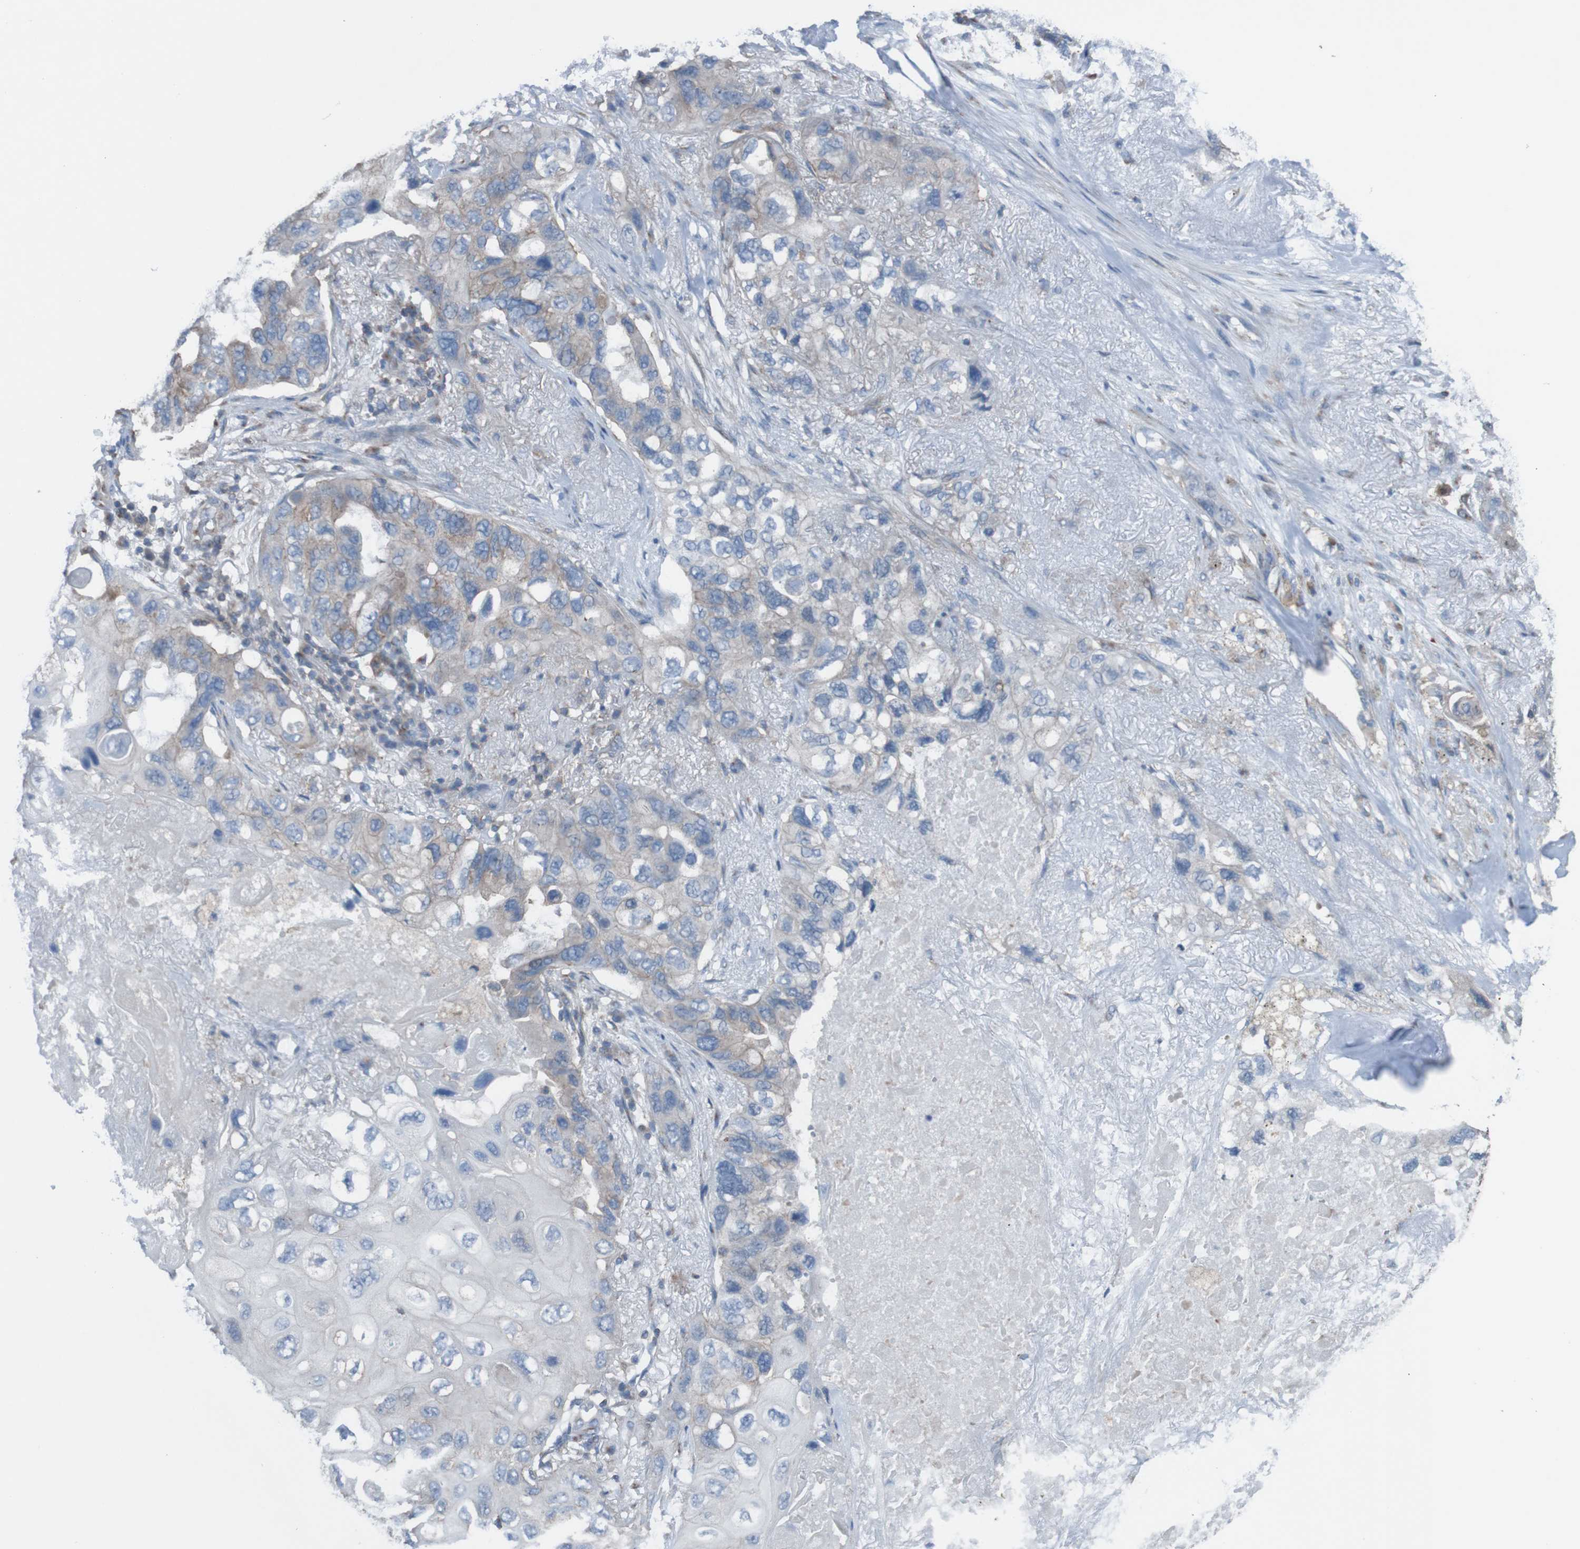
{"staining": {"intensity": "moderate", "quantity": "<25%", "location": "cytoplasmic/membranous"}, "tissue": "lung cancer", "cell_type": "Tumor cells", "image_type": "cancer", "snomed": [{"axis": "morphology", "description": "Squamous cell carcinoma, NOS"}, {"axis": "topography", "description": "Lung"}], "caption": "IHC staining of lung cancer, which demonstrates low levels of moderate cytoplasmic/membranous staining in about <25% of tumor cells indicating moderate cytoplasmic/membranous protein positivity. The staining was performed using DAB (3,3'-diaminobenzidine) (brown) for protein detection and nuclei were counterstained in hematoxylin (blue).", "gene": "MINAR1", "patient": {"sex": "female", "age": 73}}